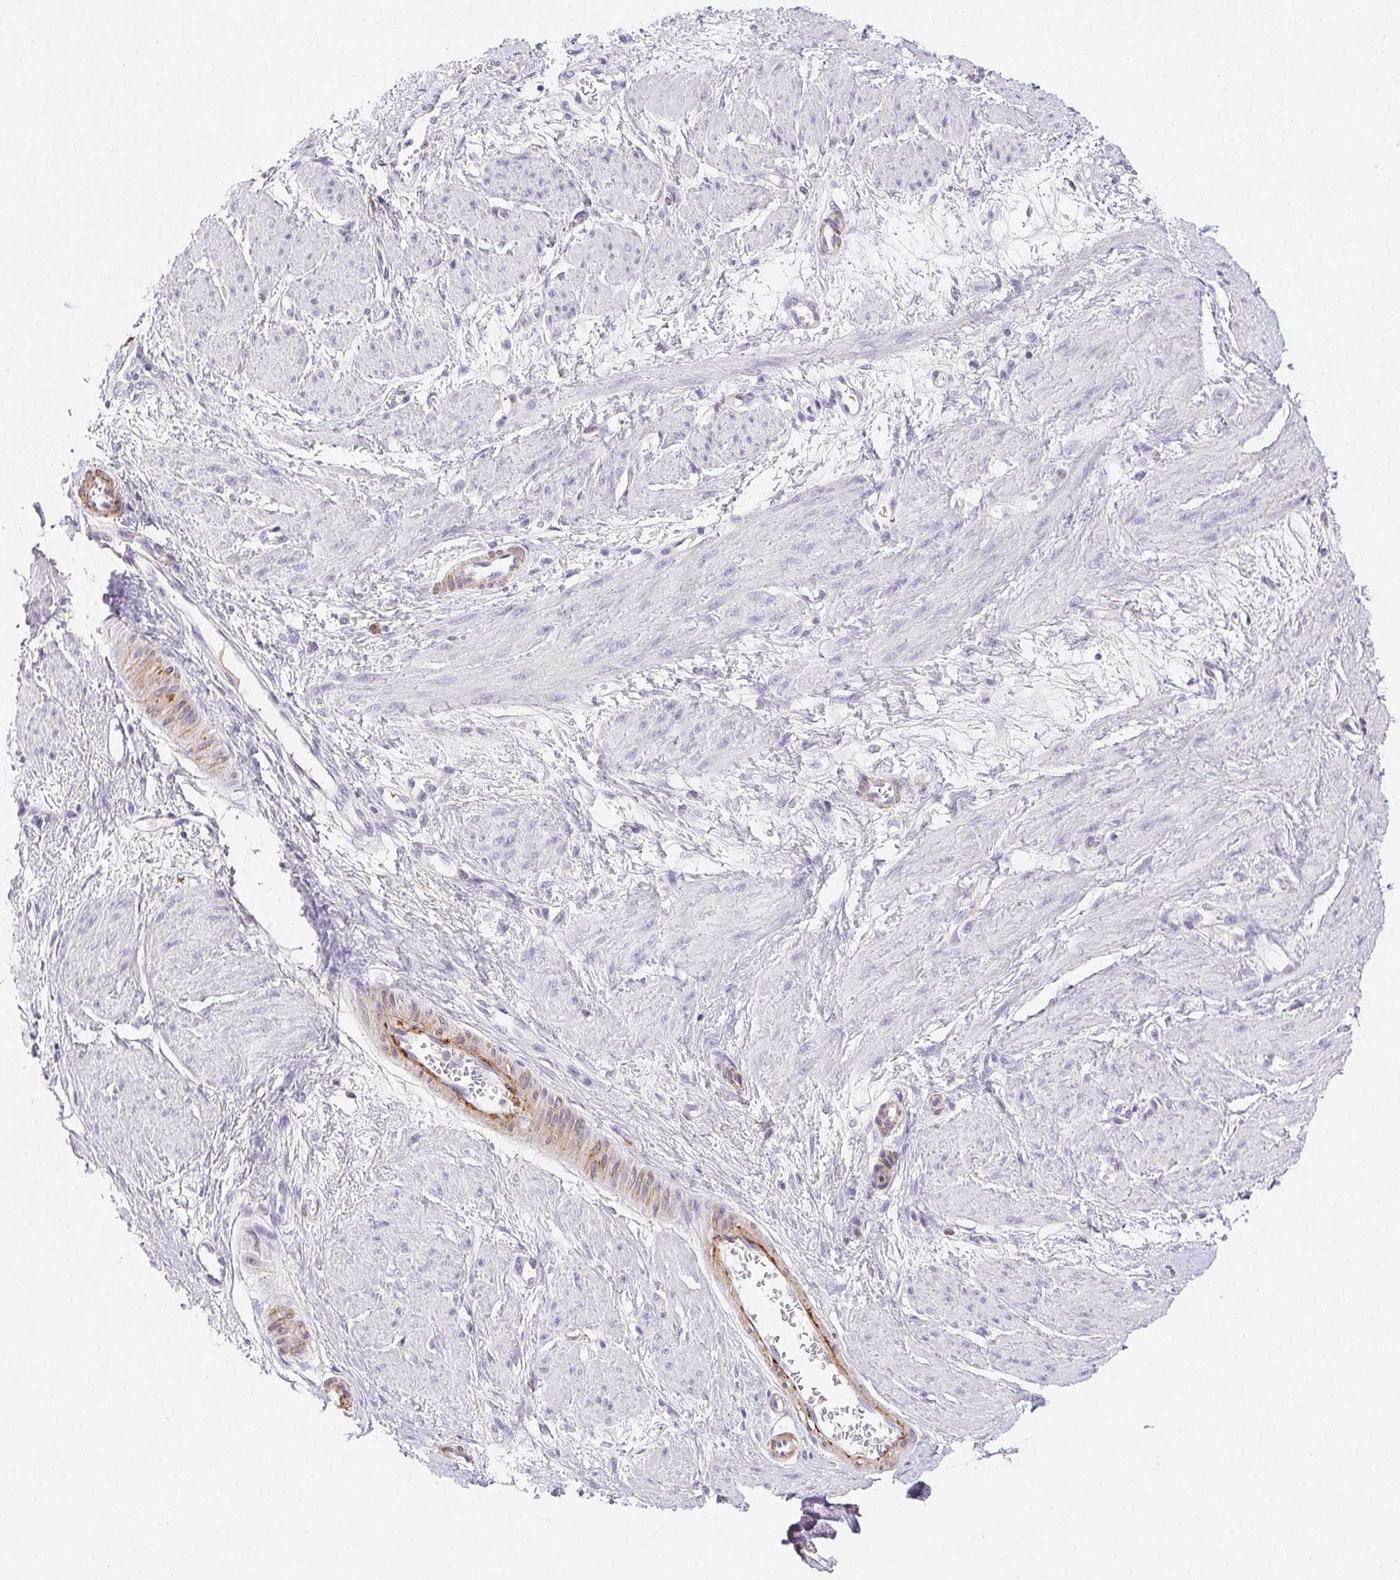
{"staining": {"intensity": "negative", "quantity": "none", "location": "none"}, "tissue": "smooth muscle", "cell_type": "Smooth muscle cells", "image_type": "normal", "snomed": [{"axis": "morphology", "description": "Normal tissue, NOS"}, {"axis": "topography", "description": "Smooth muscle"}, {"axis": "topography", "description": "Uterus"}], "caption": "Immunohistochemistry of benign smooth muscle demonstrates no expression in smooth muscle cells.", "gene": "VTN", "patient": {"sex": "female", "age": 39}}